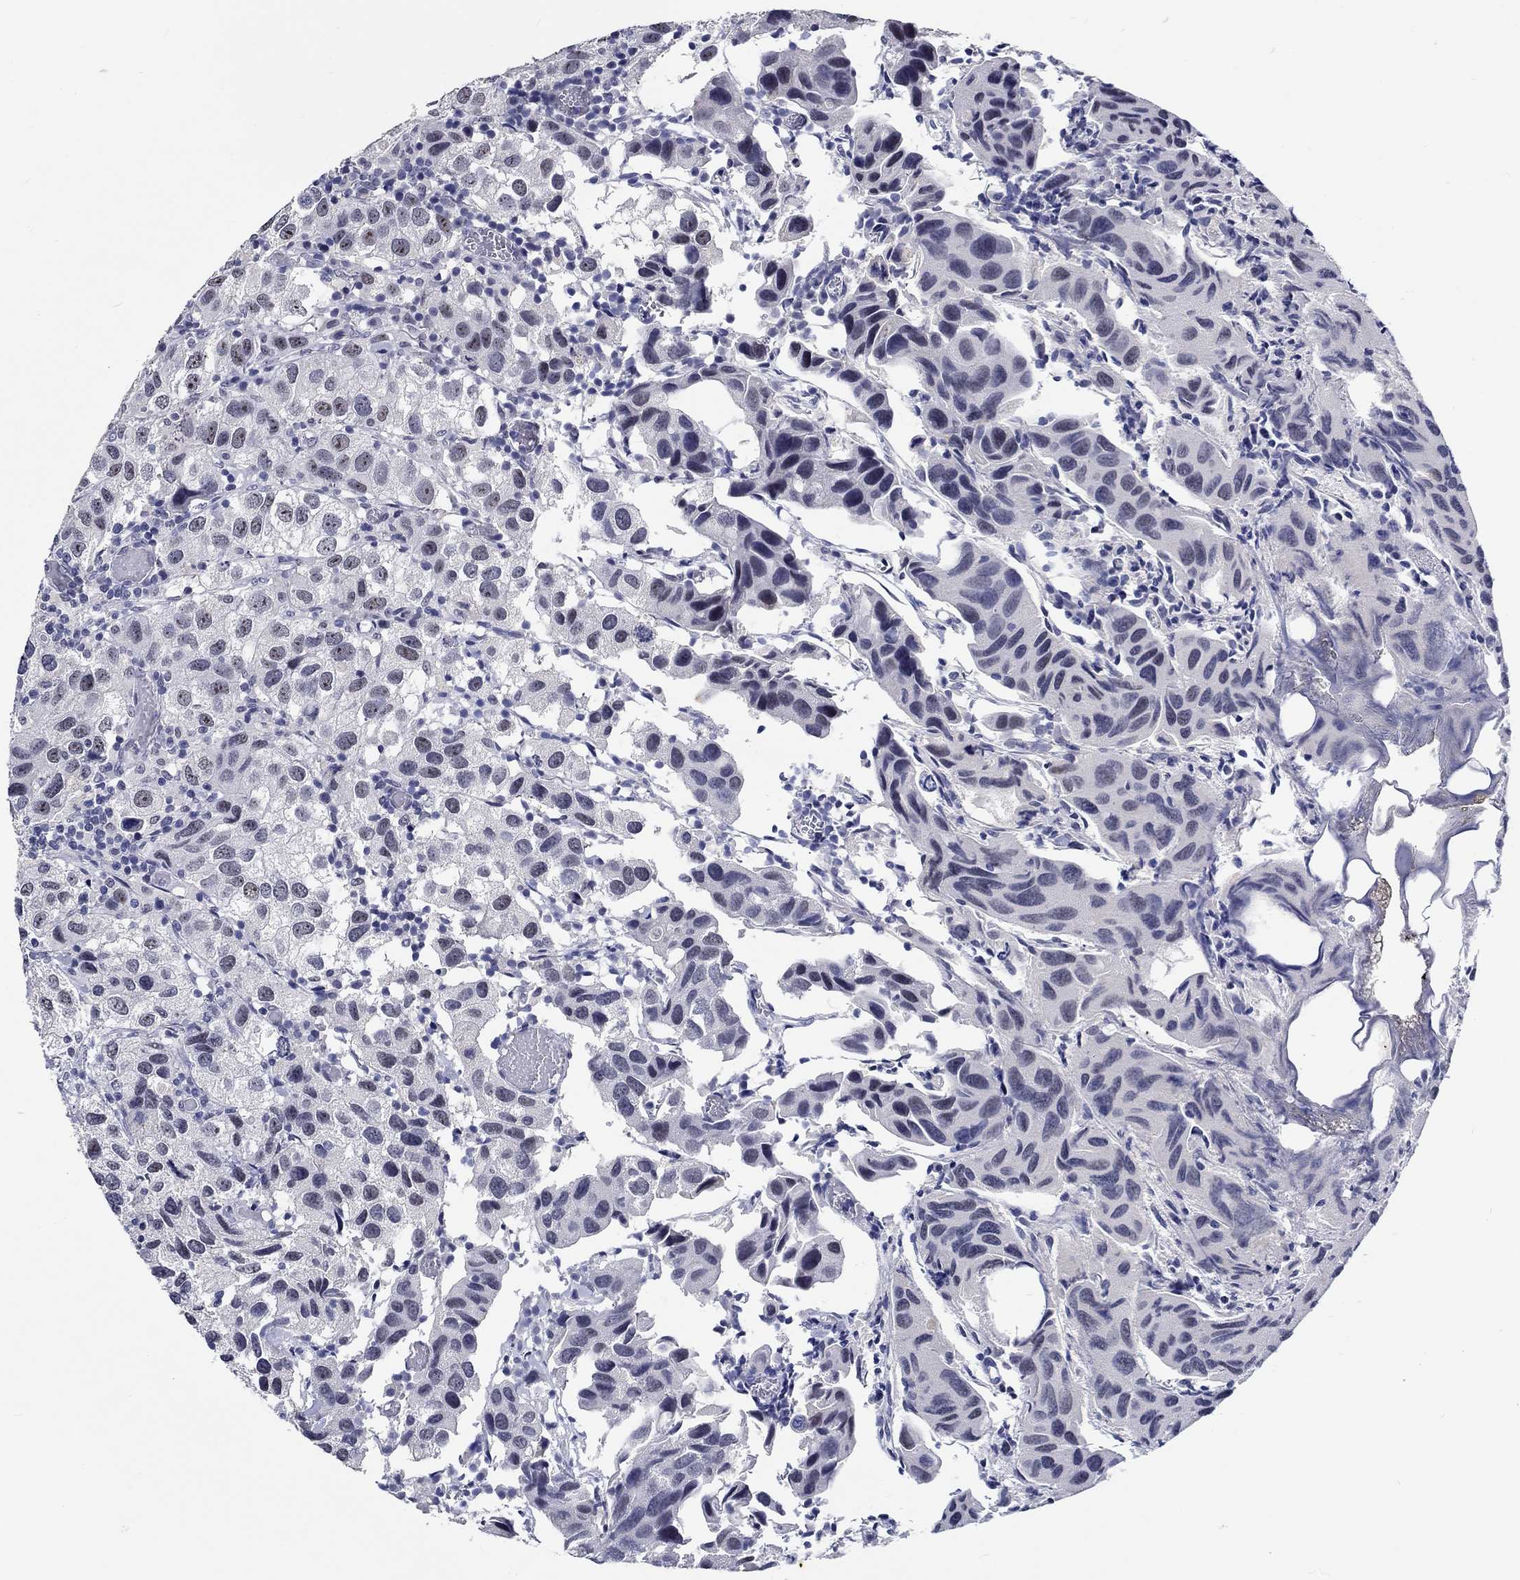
{"staining": {"intensity": "negative", "quantity": "none", "location": "none"}, "tissue": "urothelial cancer", "cell_type": "Tumor cells", "image_type": "cancer", "snomed": [{"axis": "morphology", "description": "Urothelial carcinoma, High grade"}, {"axis": "topography", "description": "Urinary bladder"}], "caption": "High magnification brightfield microscopy of high-grade urothelial carcinoma stained with DAB (brown) and counterstained with hematoxylin (blue): tumor cells show no significant positivity.", "gene": "GRIN1", "patient": {"sex": "male", "age": 79}}